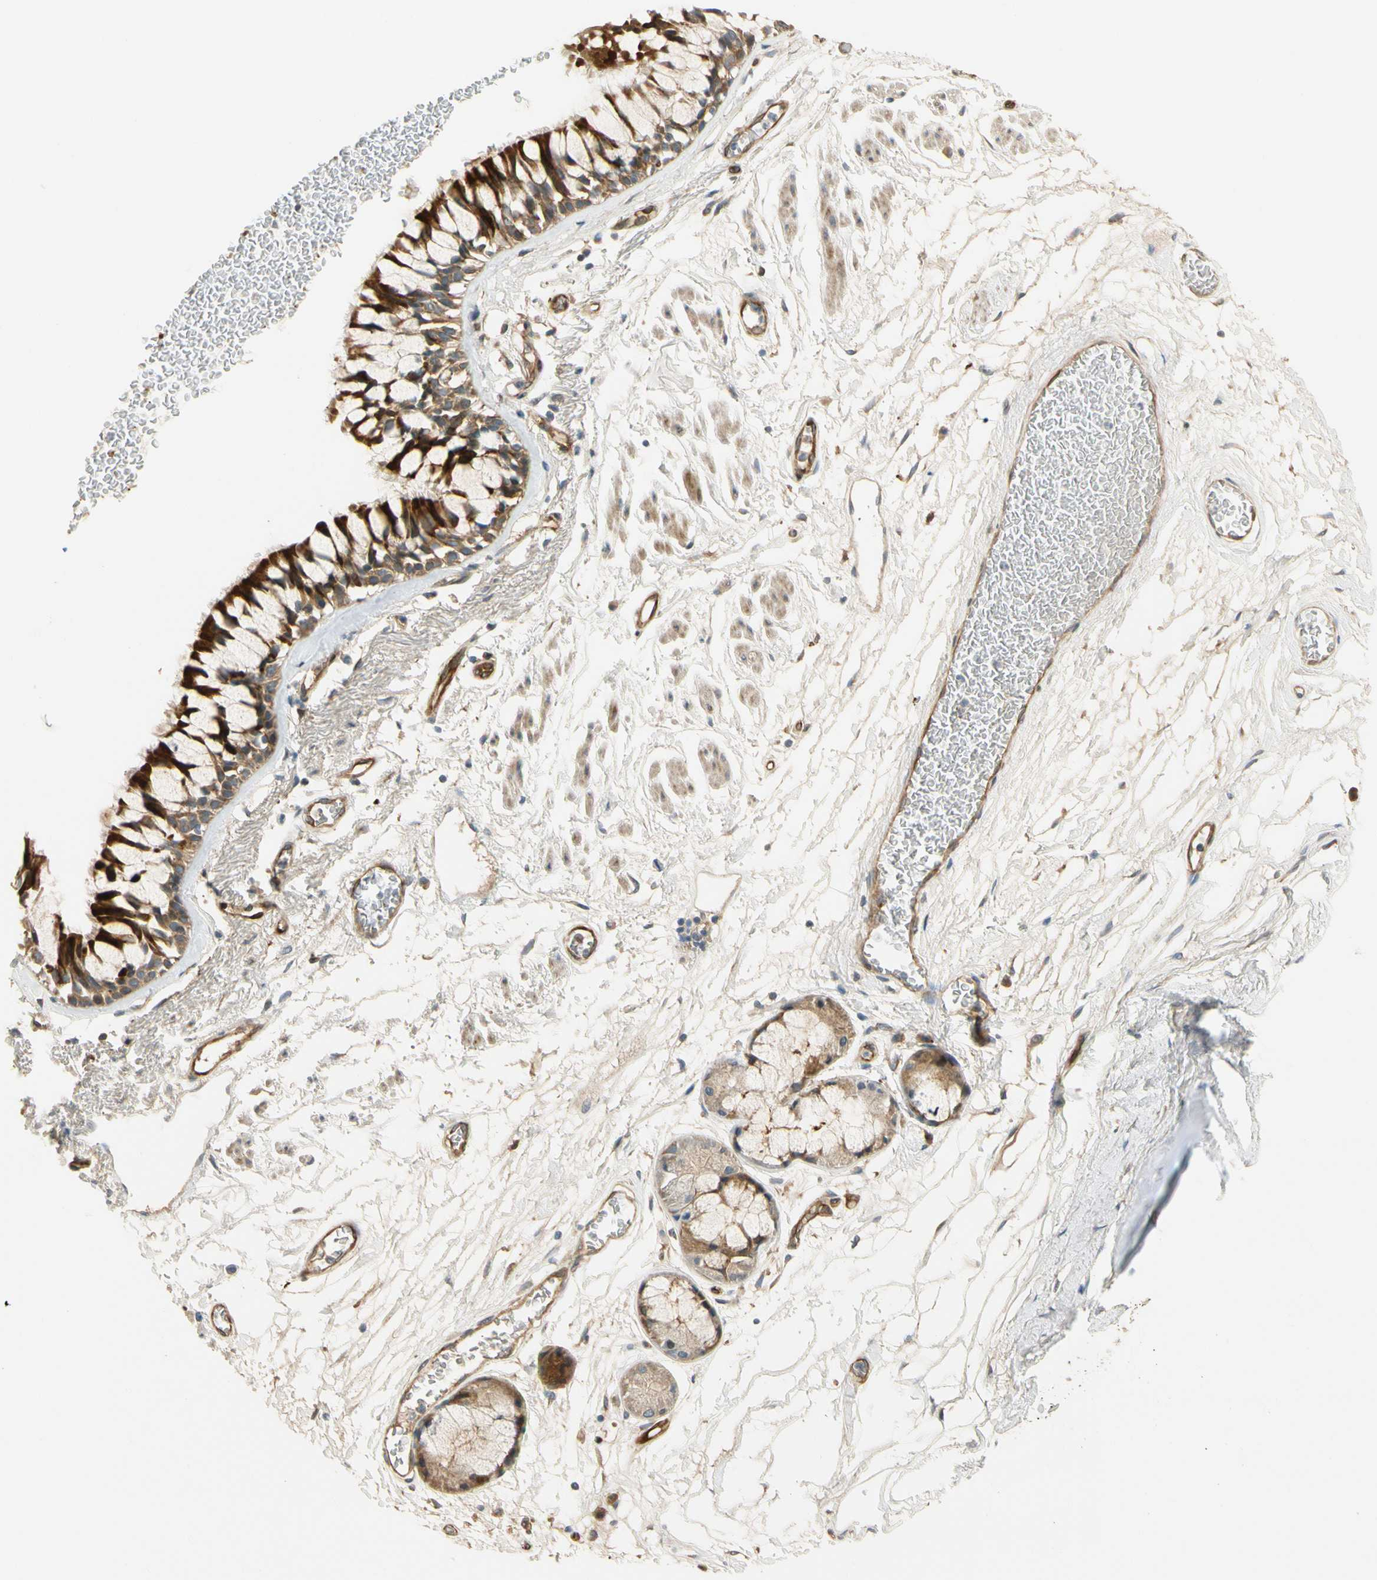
{"staining": {"intensity": "strong", "quantity": ">75%", "location": "cytoplasmic/membranous"}, "tissue": "bronchus", "cell_type": "Respiratory epithelial cells", "image_type": "normal", "snomed": [{"axis": "morphology", "description": "Normal tissue, NOS"}, {"axis": "topography", "description": "Bronchus"}], "caption": "Immunohistochemistry (DAB (3,3'-diaminobenzidine)) staining of unremarkable bronchus reveals strong cytoplasmic/membranous protein positivity in approximately >75% of respiratory epithelial cells.", "gene": "PARP14", "patient": {"sex": "male", "age": 66}}